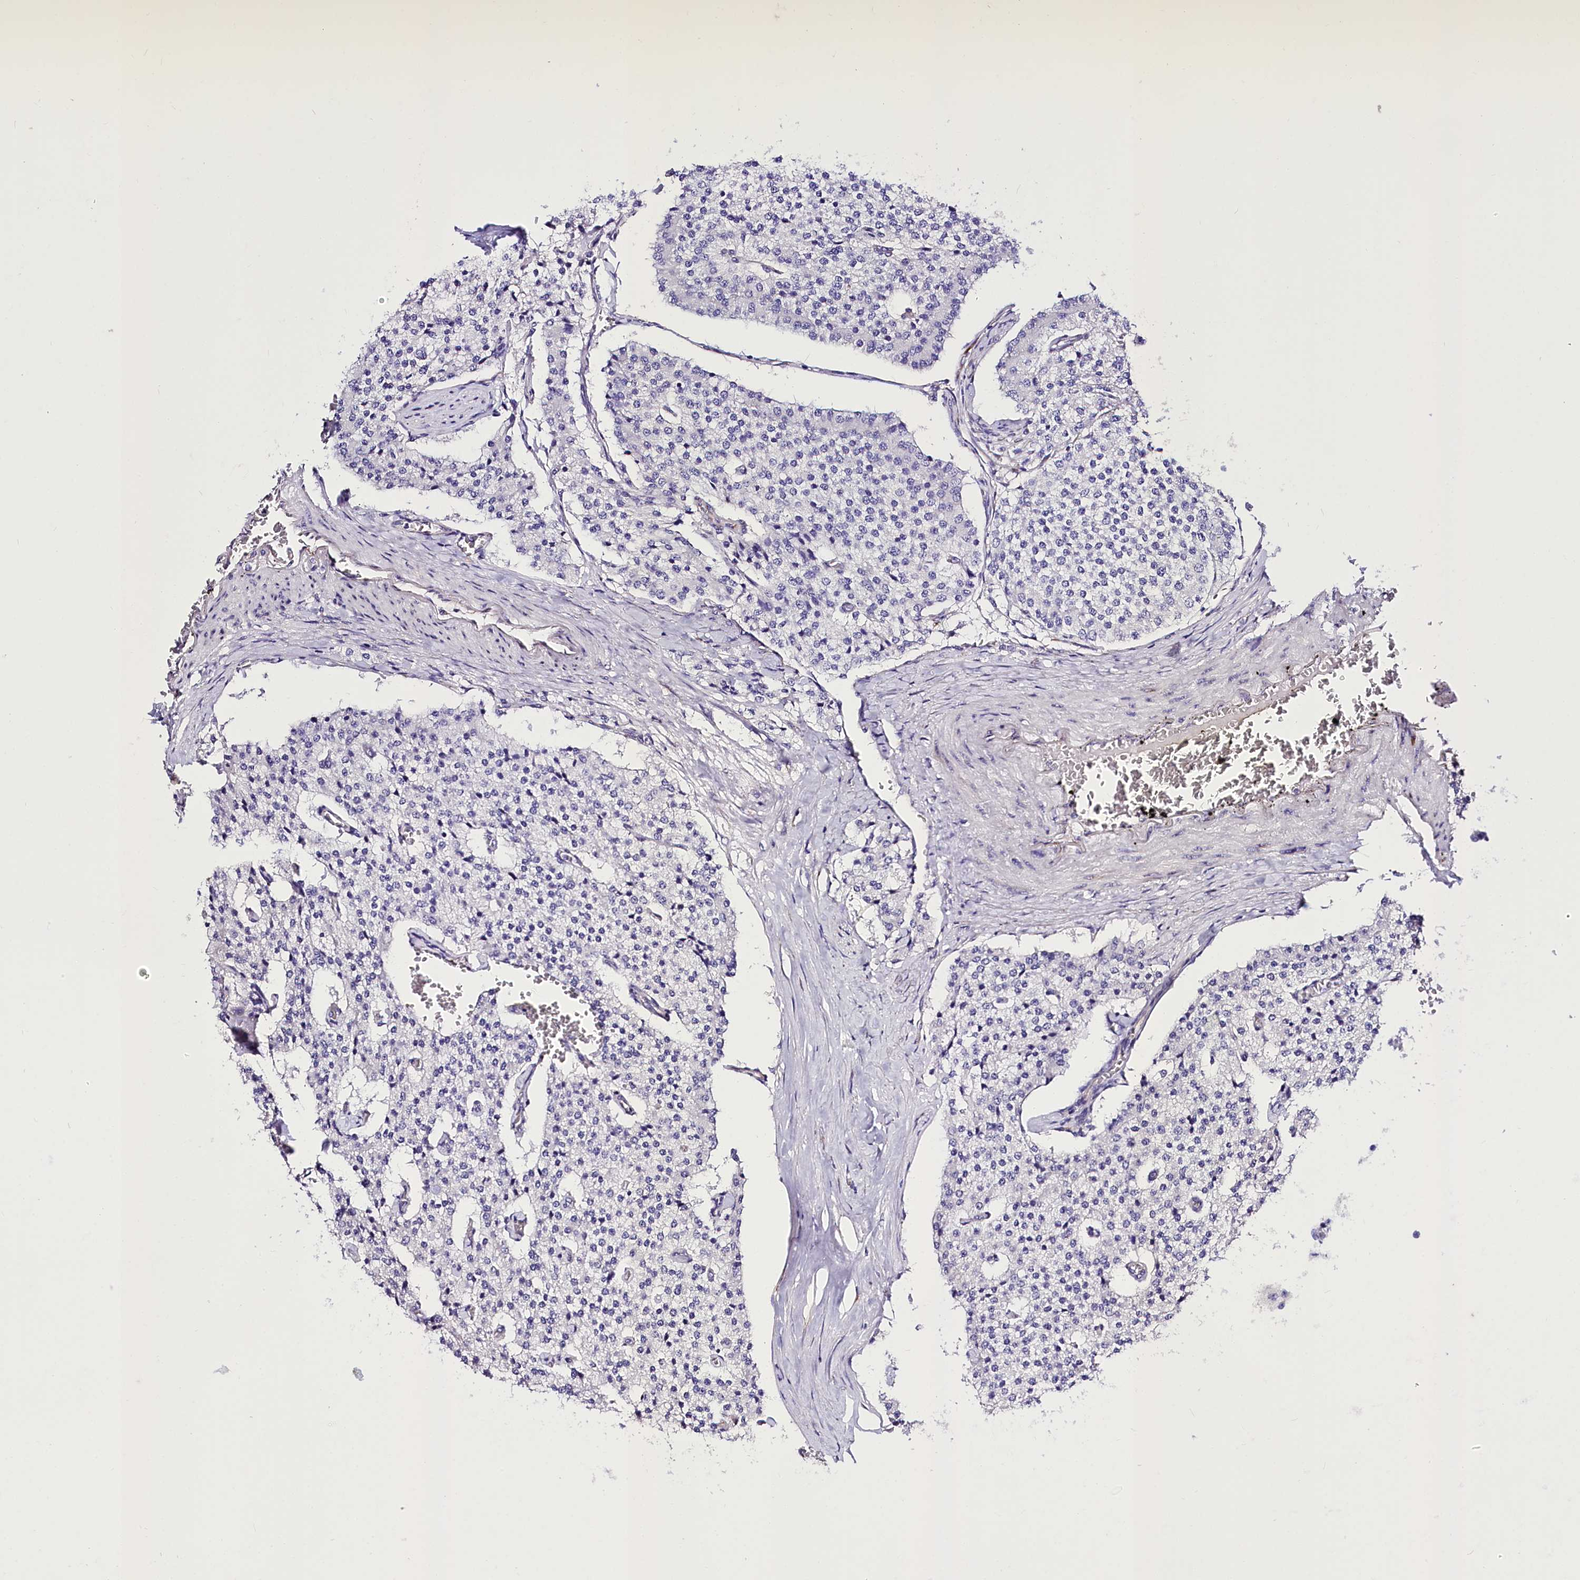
{"staining": {"intensity": "negative", "quantity": "none", "location": "none"}, "tissue": "carcinoid", "cell_type": "Tumor cells", "image_type": "cancer", "snomed": [{"axis": "morphology", "description": "Carcinoid, malignant, NOS"}, {"axis": "topography", "description": "Colon"}], "caption": "DAB immunohistochemical staining of human carcinoid shows no significant staining in tumor cells. The staining was performed using DAB to visualize the protein expression in brown, while the nuclei were stained in blue with hematoxylin (Magnification: 20x).", "gene": "A2ML1", "patient": {"sex": "female", "age": 52}}